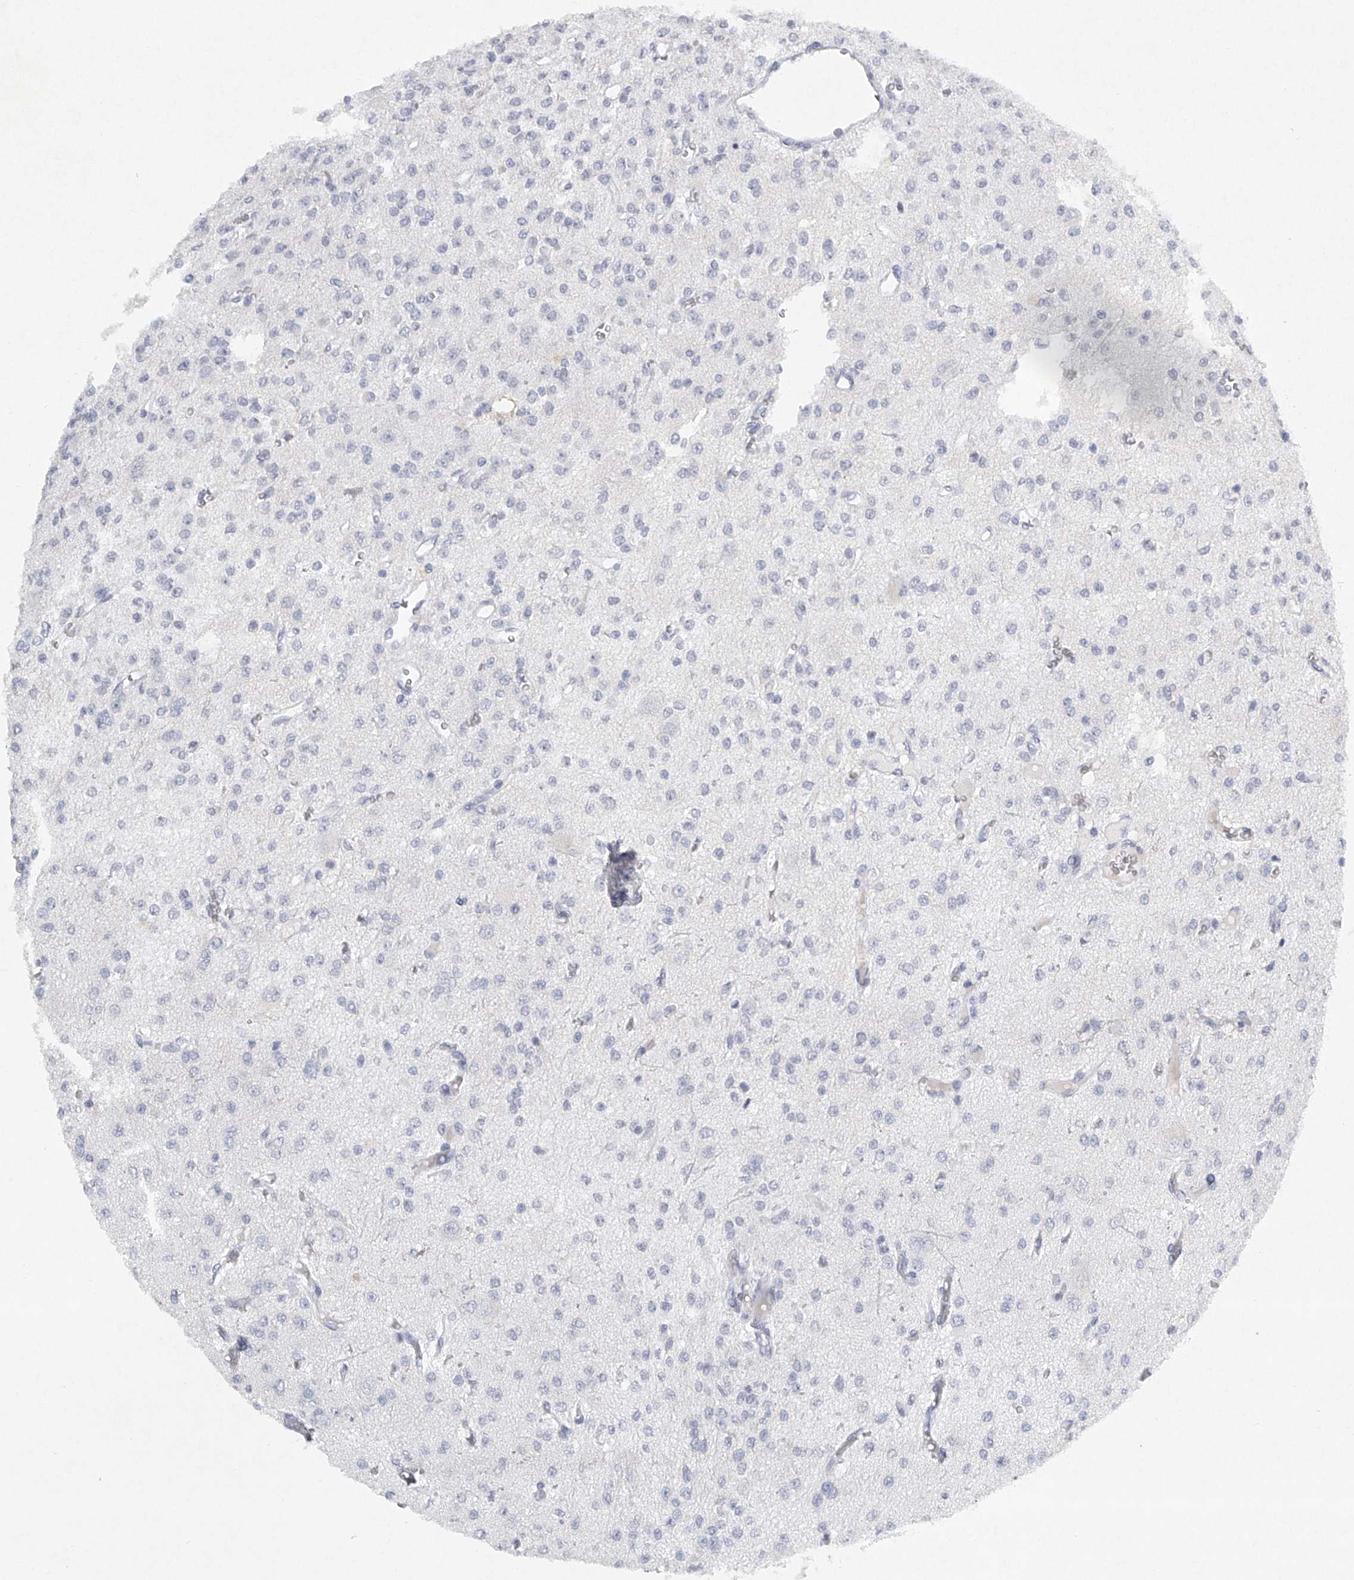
{"staining": {"intensity": "negative", "quantity": "none", "location": "none"}, "tissue": "glioma", "cell_type": "Tumor cells", "image_type": "cancer", "snomed": [{"axis": "morphology", "description": "Glioma, malignant, Low grade"}, {"axis": "topography", "description": "Brain"}], "caption": "Malignant low-grade glioma was stained to show a protein in brown. There is no significant positivity in tumor cells.", "gene": "FAT2", "patient": {"sex": "male", "age": 38}}